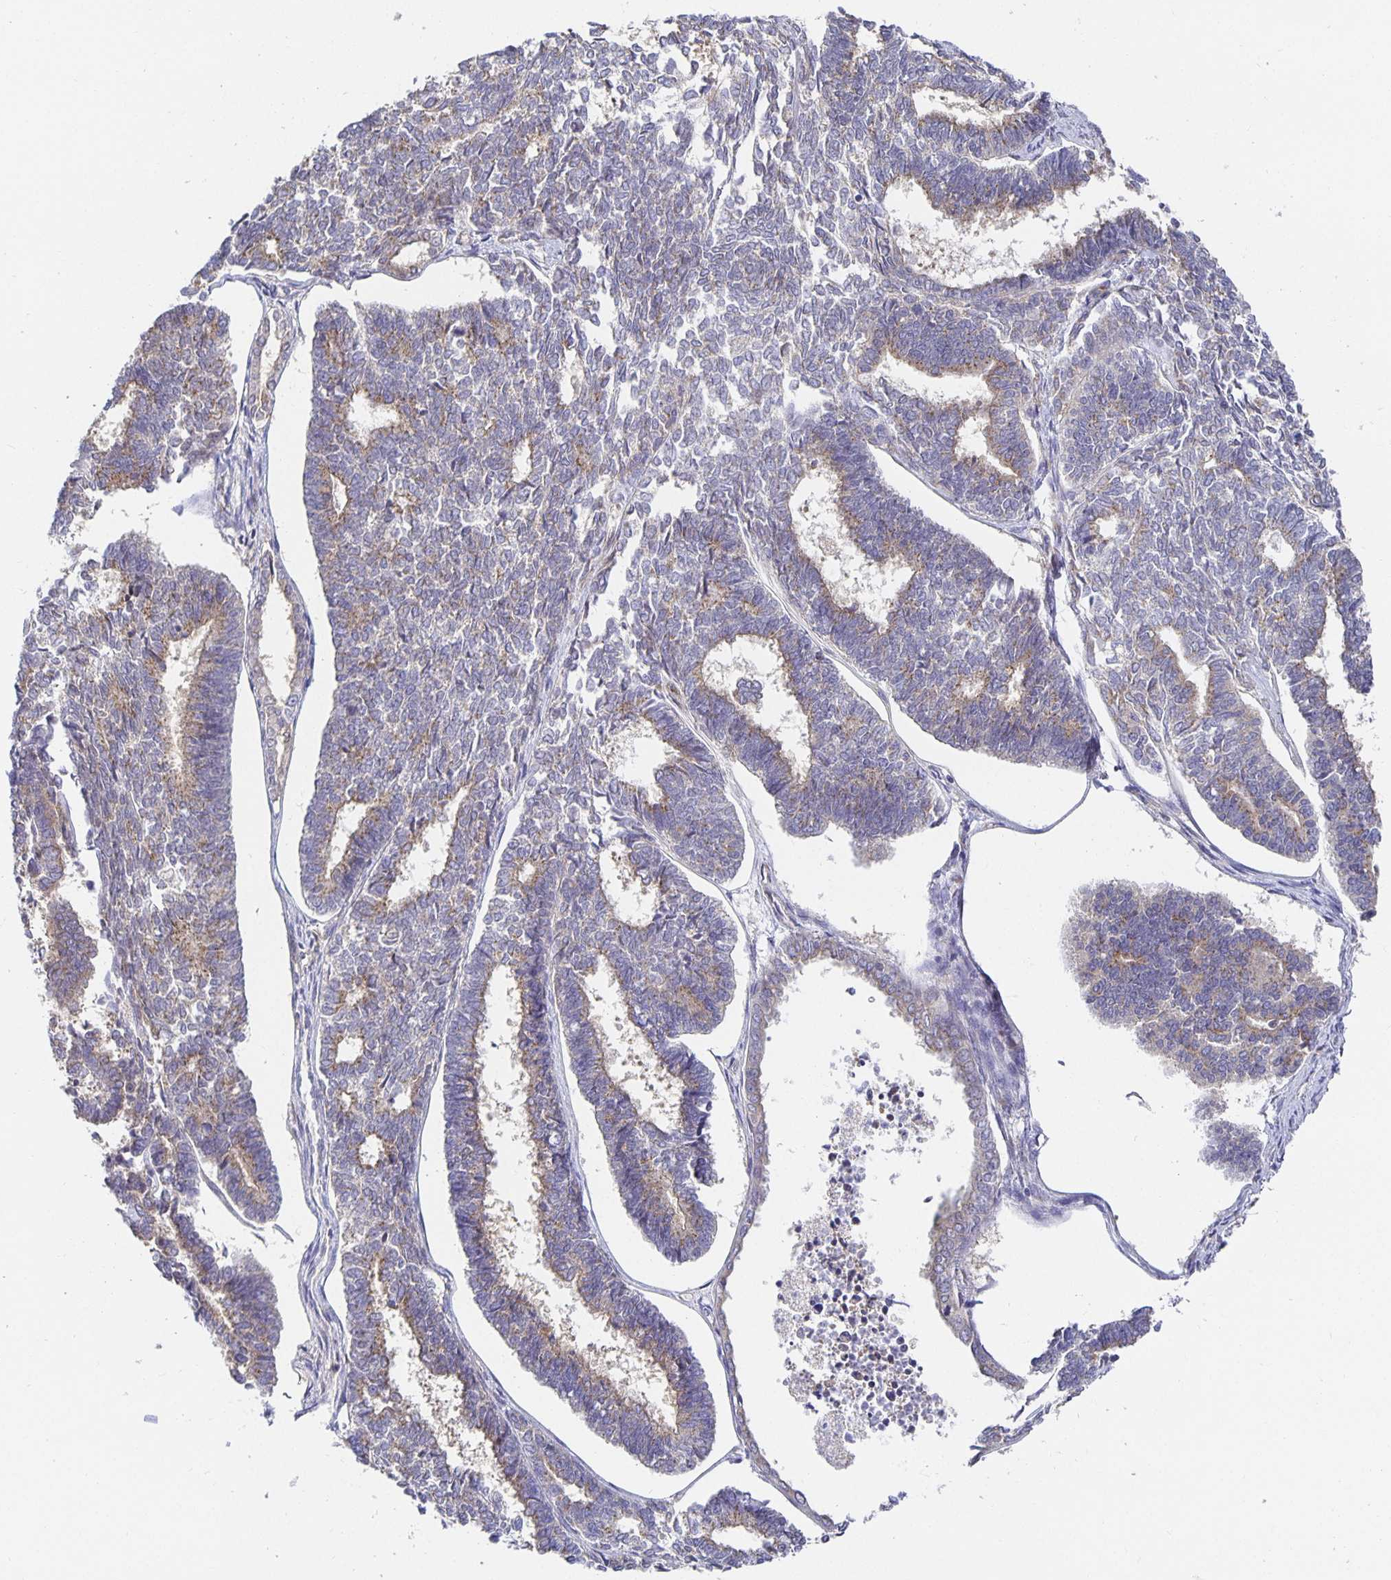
{"staining": {"intensity": "weak", "quantity": "25%-75%", "location": "cytoplasmic/membranous"}, "tissue": "endometrial cancer", "cell_type": "Tumor cells", "image_type": "cancer", "snomed": [{"axis": "morphology", "description": "Adenocarcinoma, NOS"}, {"axis": "topography", "description": "Endometrium"}], "caption": "Weak cytoplasmic/membranous protein expression is seen in about 25%-75% of tumor cells in adenocarcinoma (endometrial). Nuclei are stained in blue.", "gene": "USO1", "patient": {"sex": "female", "age": 70}}